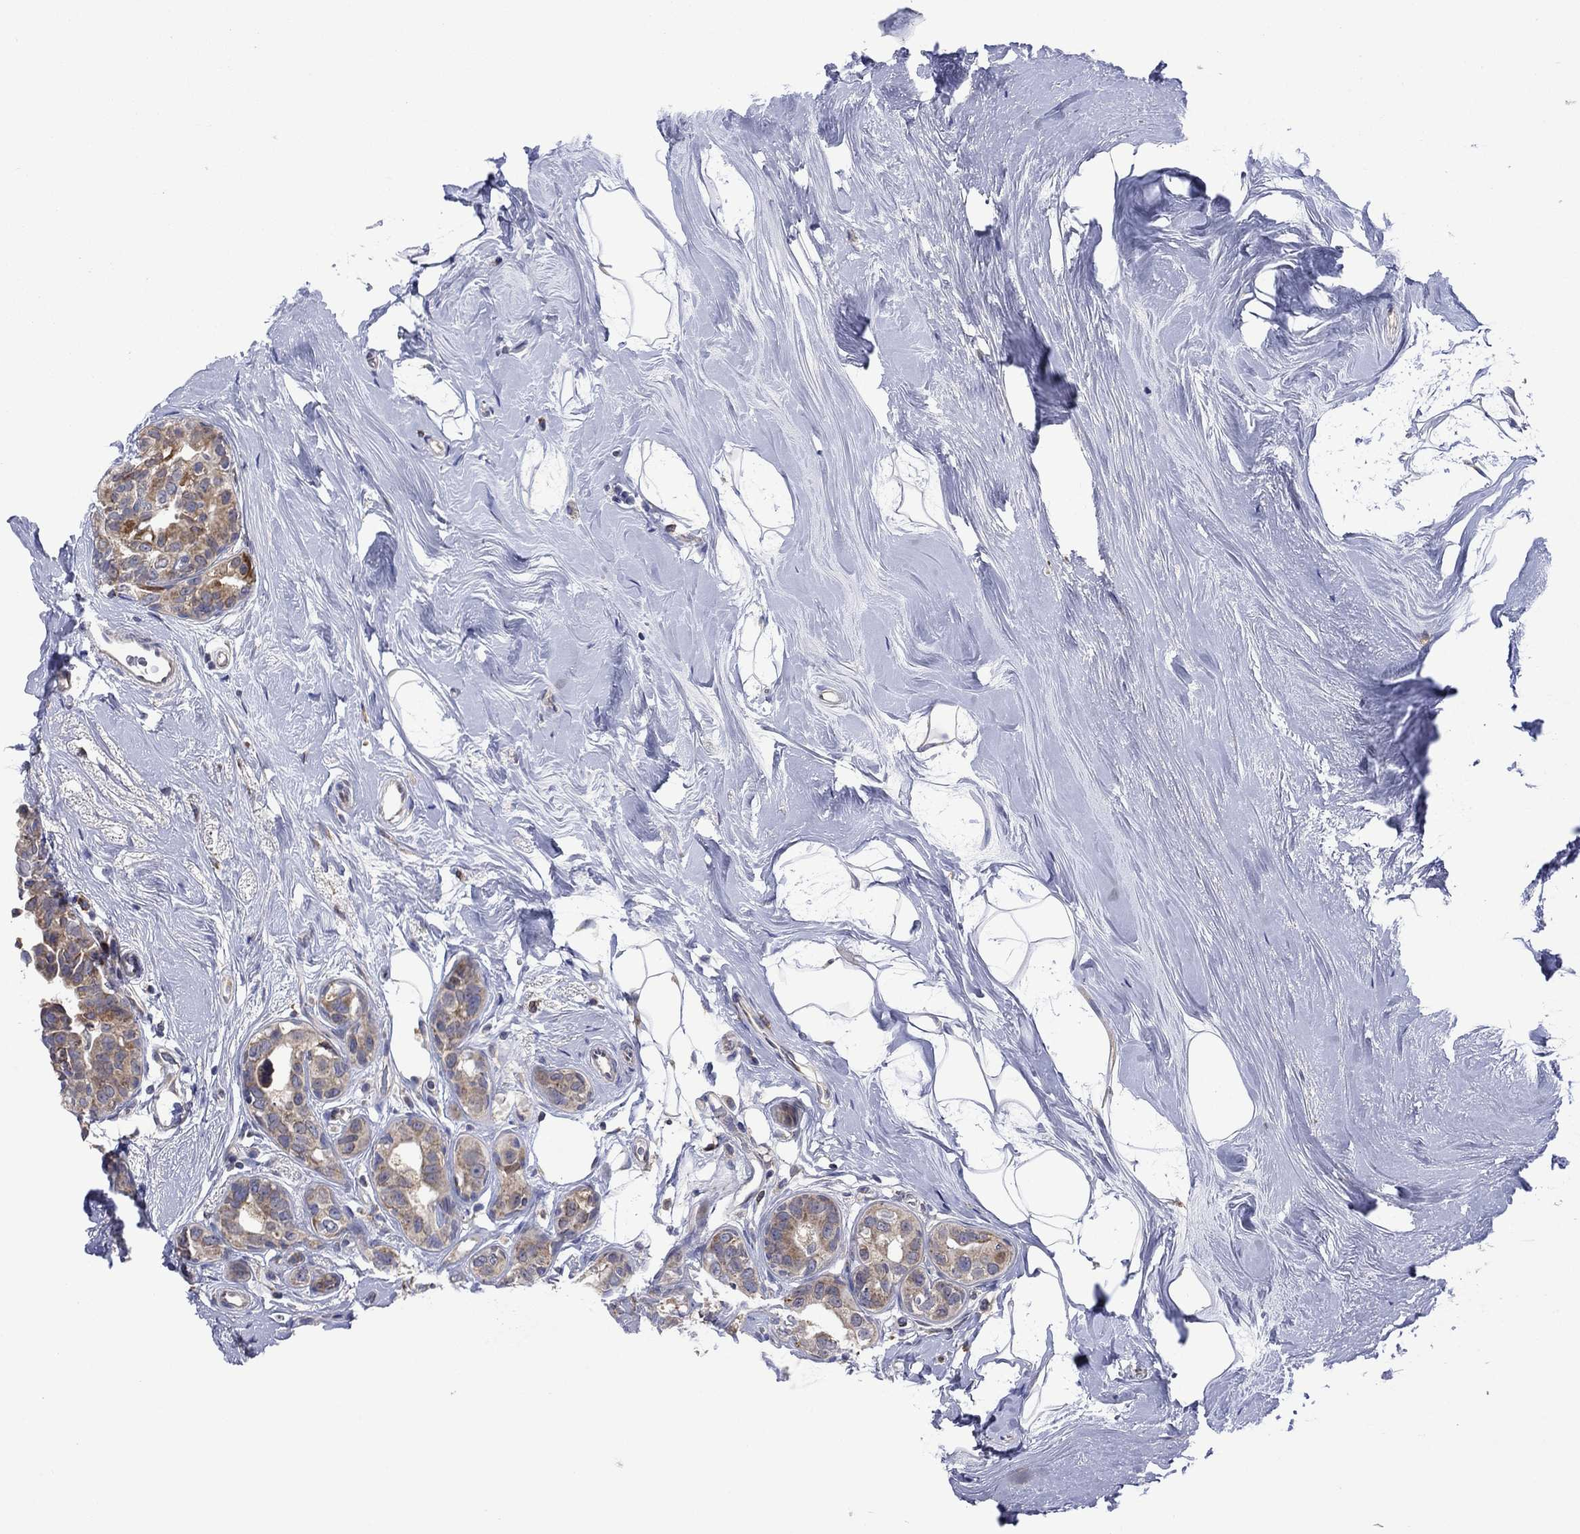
{"staining": {"intensity": "moderate", "quantity": ">75%", "location": "cytoplasmic/membranous"}, "tissue": "breast cancer", "cell_type": "Tumor cells", "image_type": "cancer", "snomed": [{"axis": "morphology", "description": "Duct carcinoma"}, {"axis": "topography", "description": "Breast"}], "caption": "Protein expression analysis of human breast cancer reveals moderate cytoplasmic/membranous positivity in about >75% of tumor cells.", "gene": "FURIN", "patient": {"sex": "female", "age": 55}}